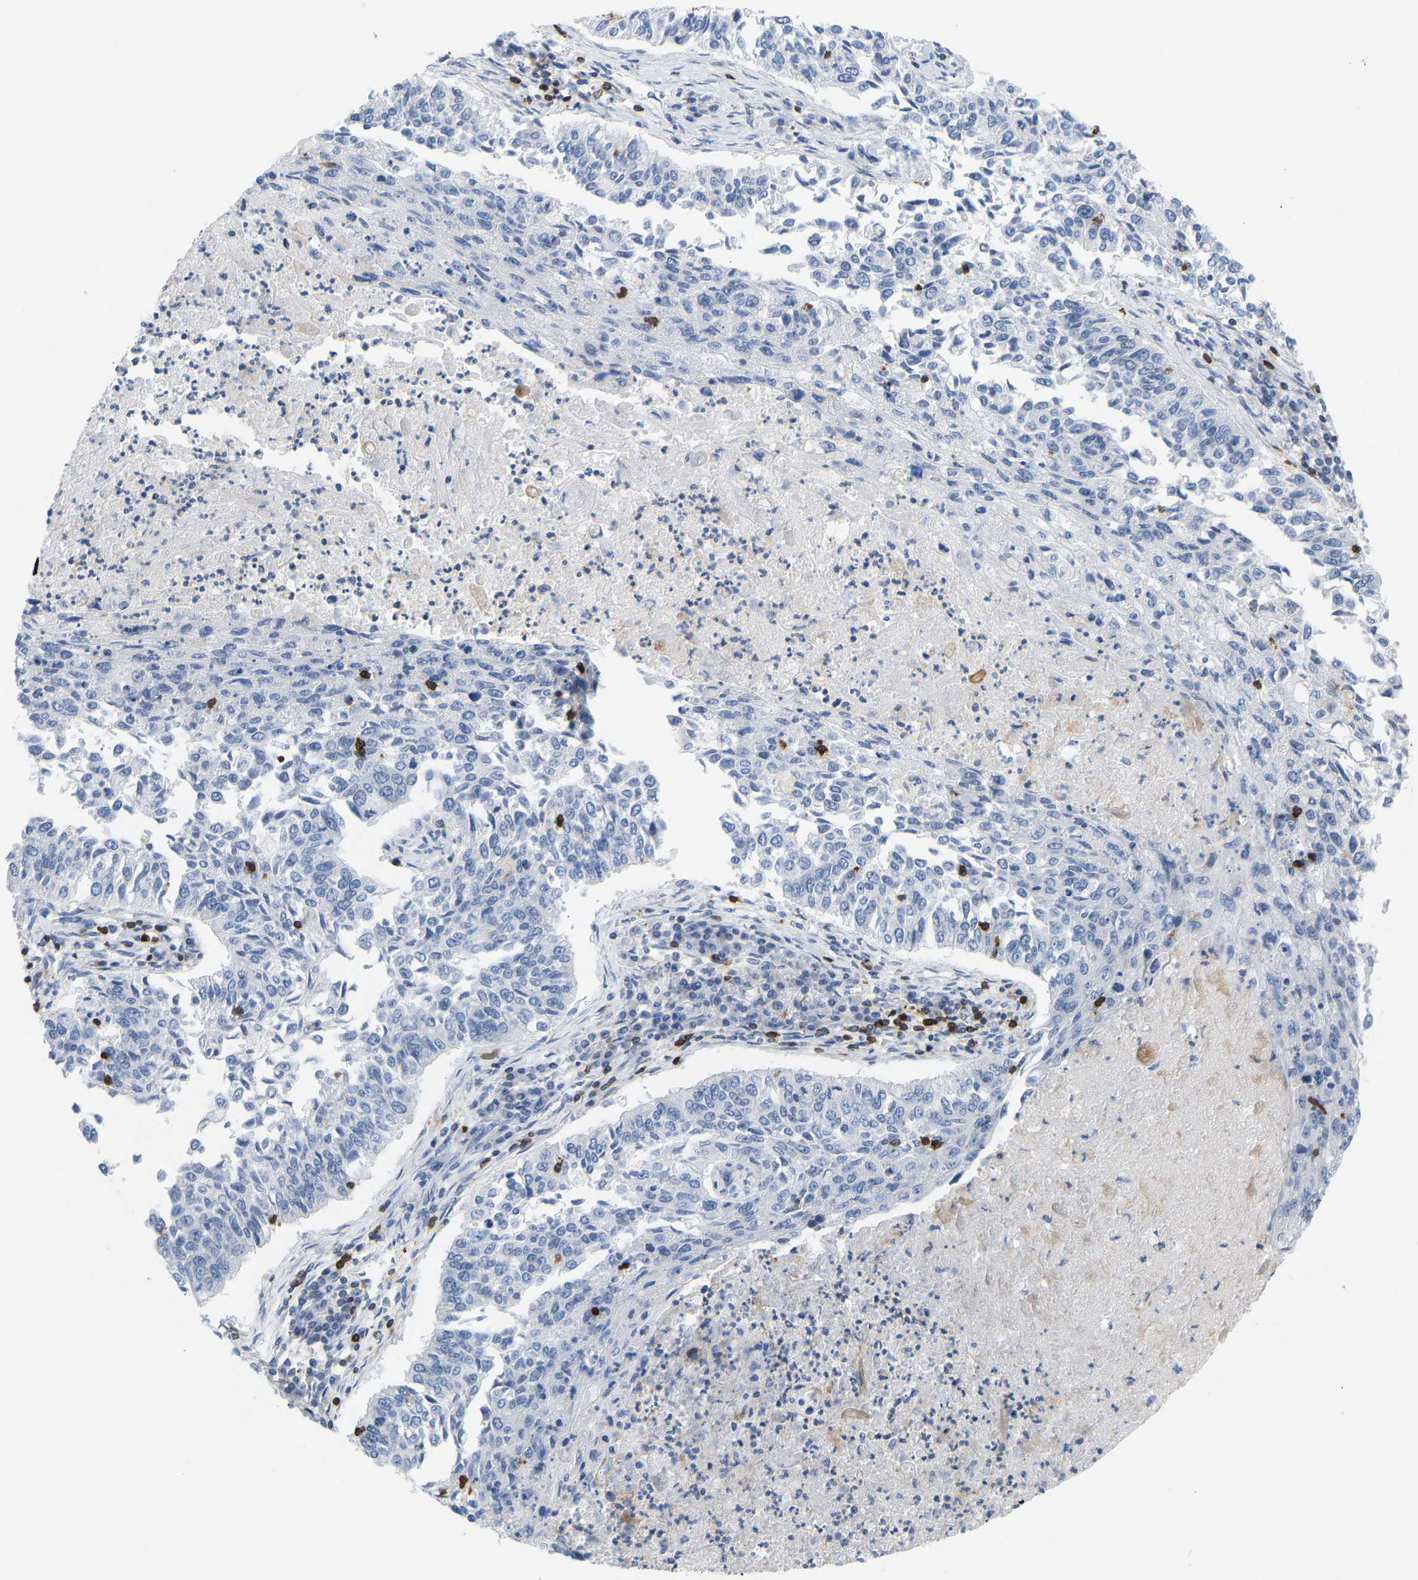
{"staining": {"intensity": "negative", "quantity": "none", "location": "none"}, "tissue": "lung cancer", "cell_type": "Tumor cells", "image_type": "cancer", "snomed": [{"axis": "morphology", "description": "Normal tissue, NOS"}, {"axis": "morphology", "description": "Squamous cell carcinoma, NOS"}, {"axis": "topography", "description": "Cartilage tissue"}, {"axis": "topography", "description": "Bronchus"}, {"axis": "topography", "description": "Lung"}], "caption": "DAB immunohistochemical staining of human lung squamous cell carcinoma exhibits no significant expression in tumor cells.", "gene": "EVL", "patient": {"sex": "female", "age": 49}}